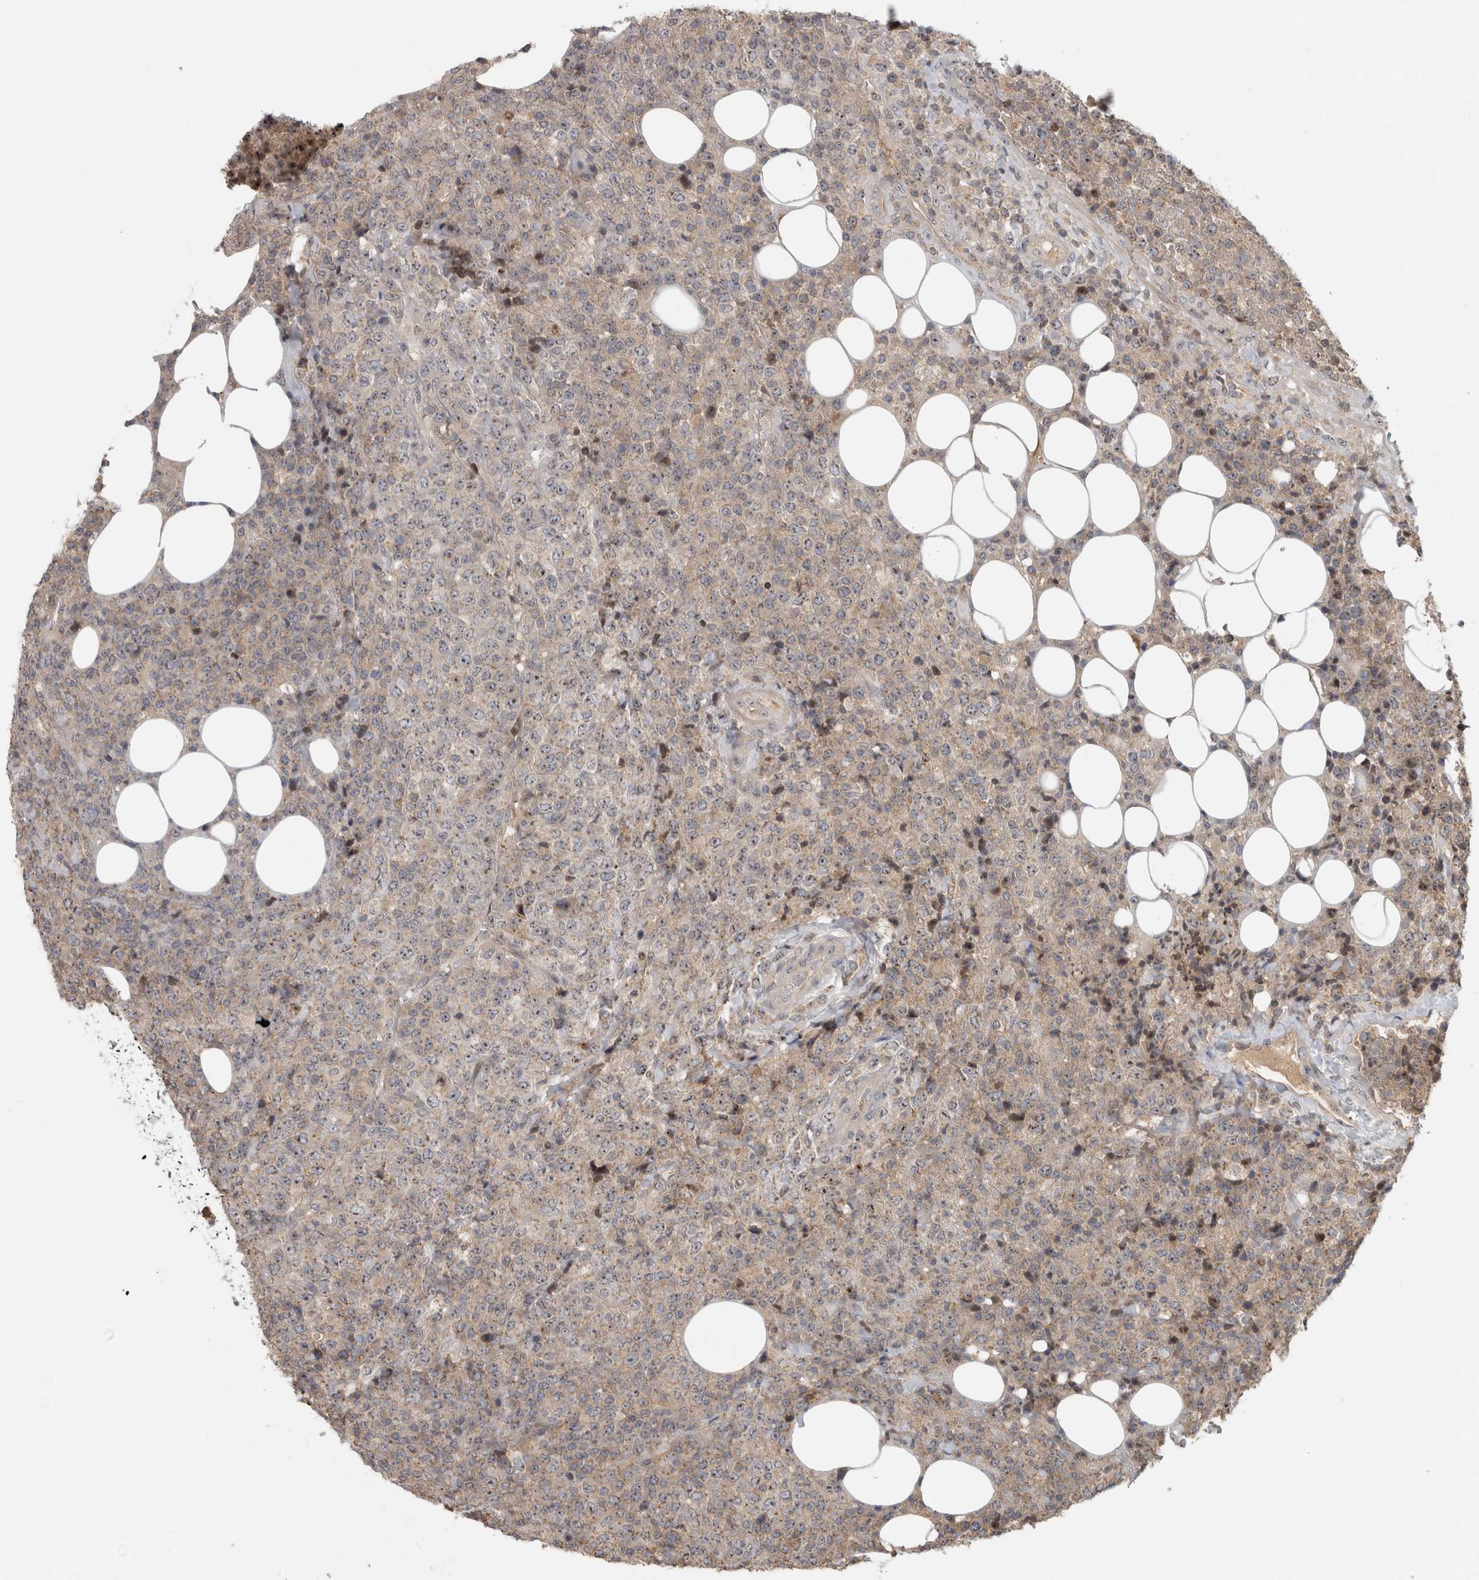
{"staining": {"intensity": "weak", "quantity": ">75%", "location": "cytoplasmic/membranous,nuclear"}, "tissue": "lymphoma", "cell_type": "Tumor cells", "image_type": "cancer", "snomed": [{"axis": "morphology", "description": "Malignant lymphoma, non-Hodgkin's type, High grade"}, {"axis": "topography", "description": "Lymph node"}], "caption": "Tumor cells display weak cytoplasmic/membranous and nuclear positivity in about >75% of cells in malignant lymphoma, non-Hodgkin's type (high-grade). Immunohistochemistry (ihc) stains the protein in brown and the nuclei are stained blue.", "gene": "RBM28", "patient": {"sex": "male", "age": 13}}